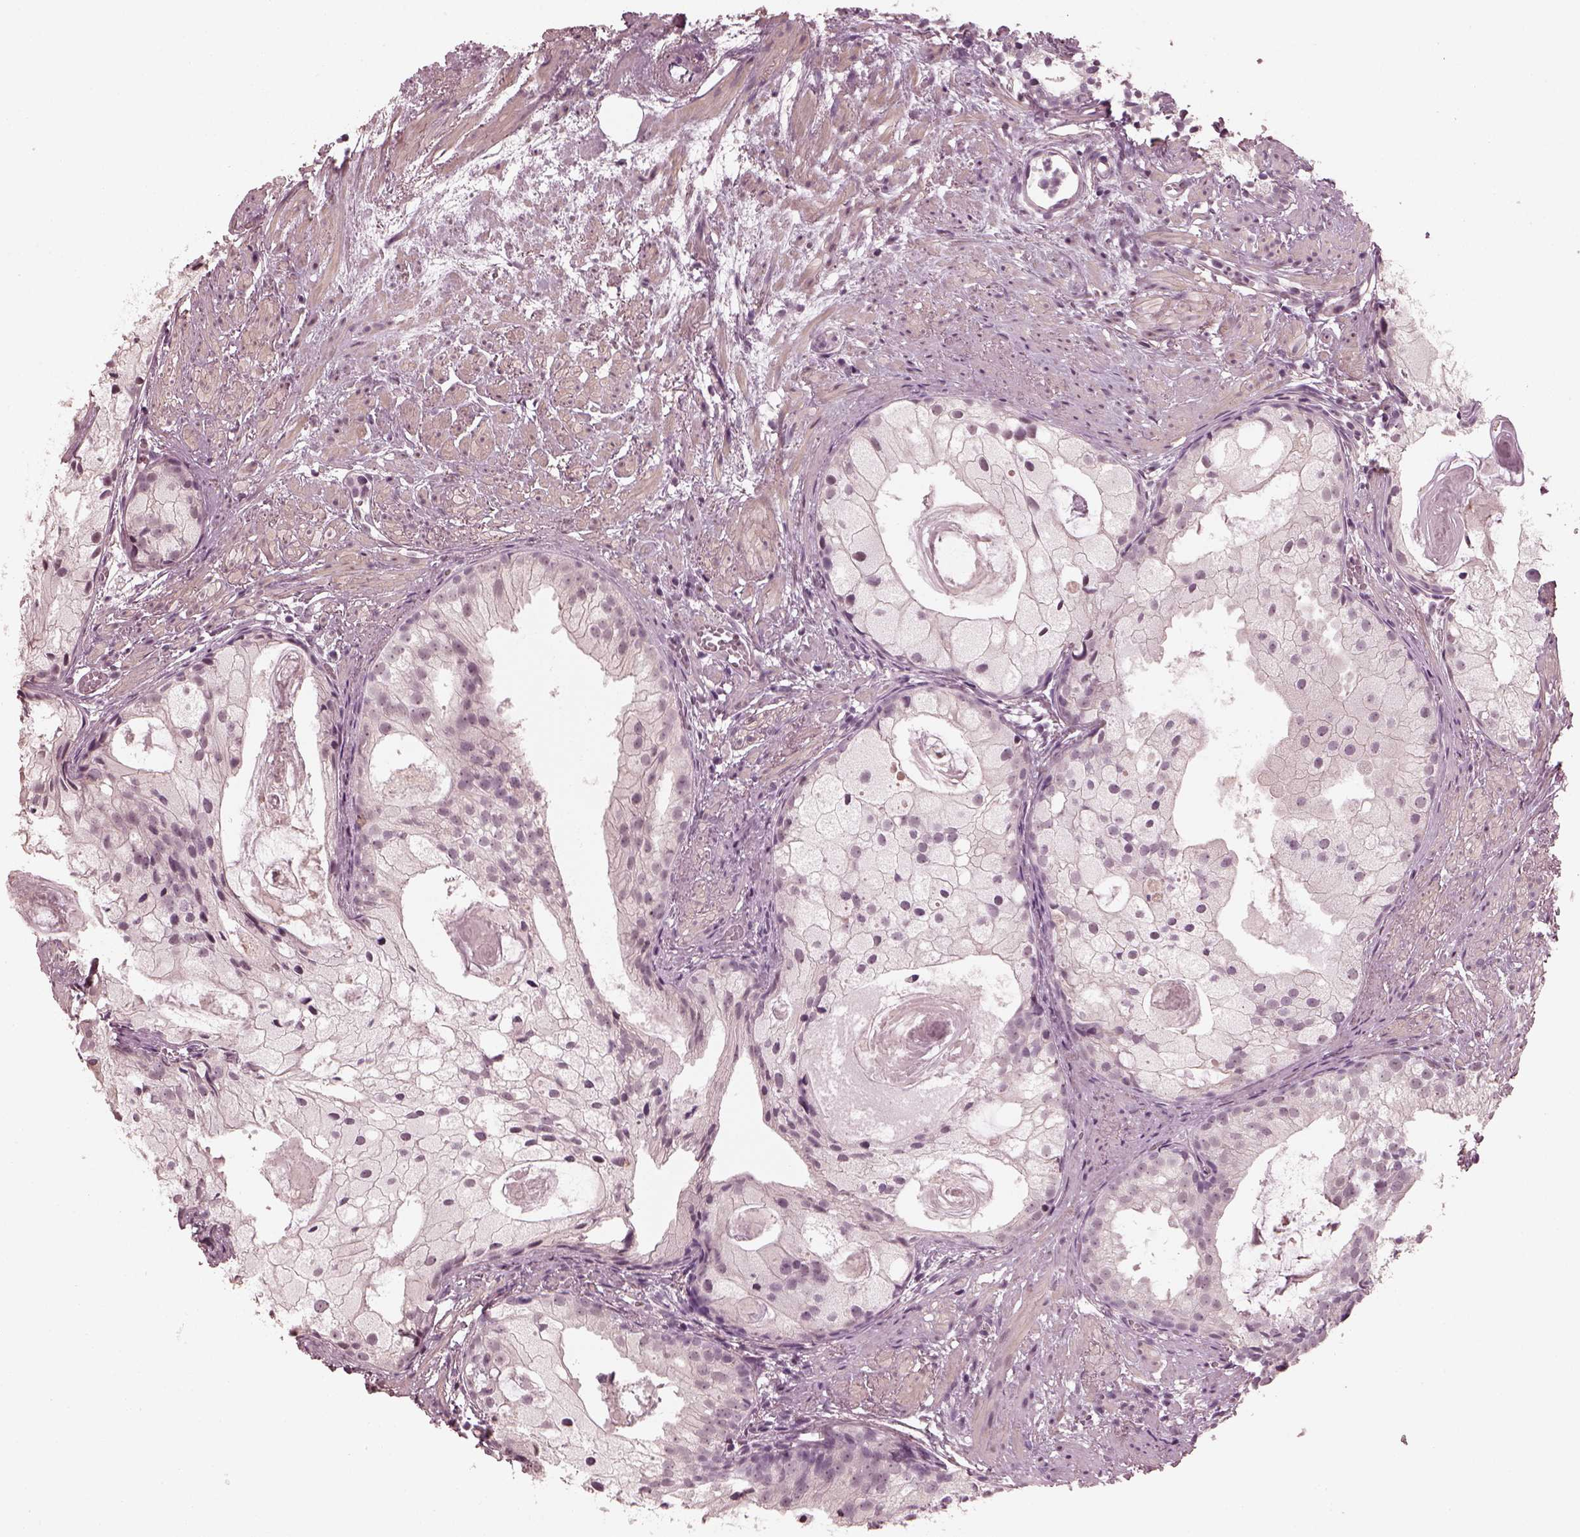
{"staining": {"intensity": "negative", "quantity": "none", "location": "none"}, "tissue": "prostate cancer", "cell_type": "Tumor cells", "image_type": "cancer", "snomed": [{"axis": "morphology", "description": "Adenocarcinoma, High grade"}, {"axis": "topography", "description": "Prostate"}], "caption": "There is no significant expression in tumor cells of prostate cancer. (DAB (3,3'-diaminobenzidine) immunohistochemistry with hematoxylin counter stain).", "gene": "OPTC", "patient": {"sex": "male", "age": 85}}